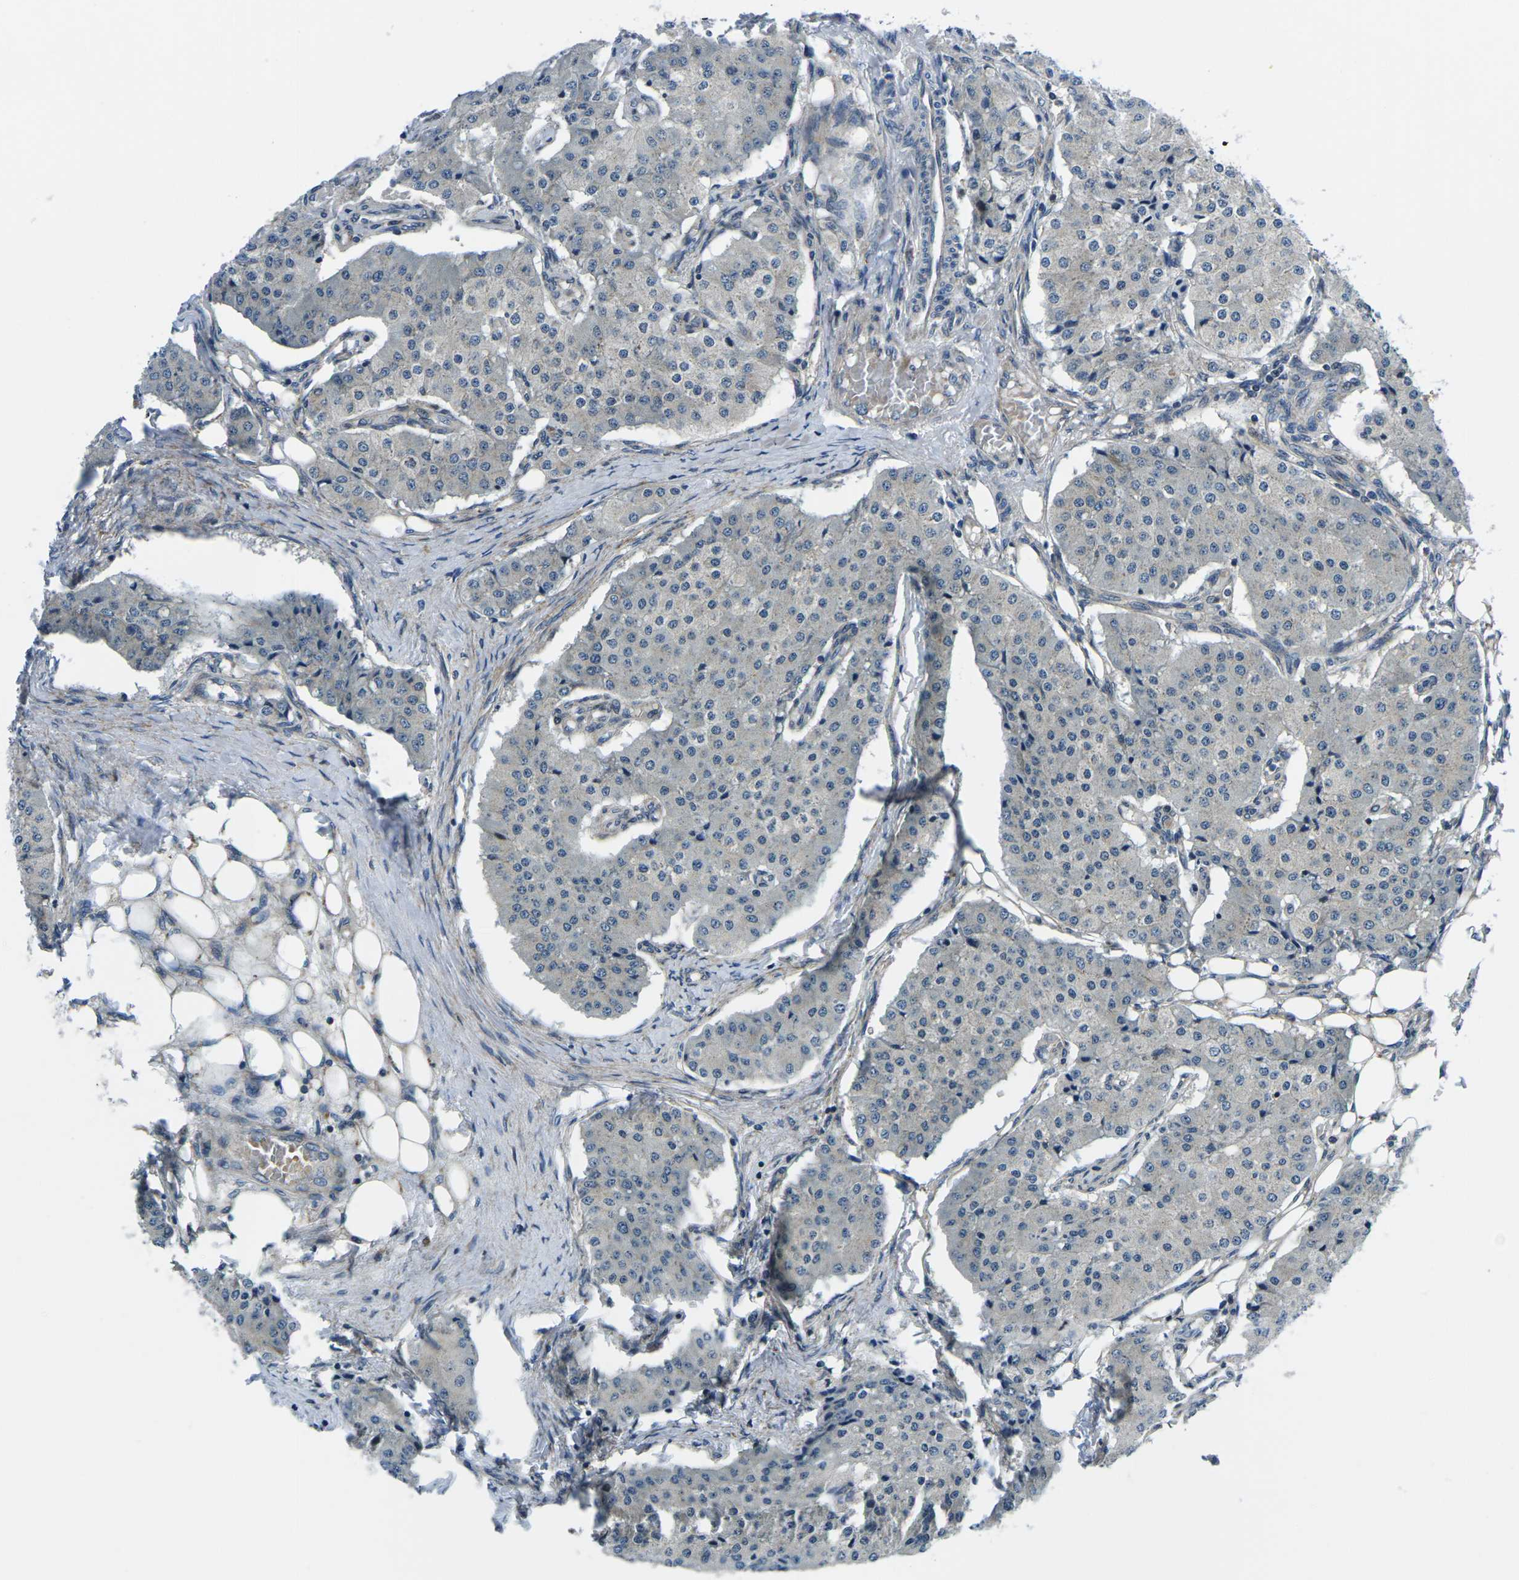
{"staining": {"intensity": "negative", "quantity": "none", "location": "none"}, "tissue": "carcinoid", "cell_type": "Tumor cells", "image_type": "cancer", "snomed": [{"axis": "morphology", "description": "Carcinoid, malignant, NOS"}, {"axis": "topography", "description": "Colon"}], "caption": "Tumor cells show no significant positivity in malignant carcinoid. Nuclei are stained in blue.", "gene": "EIF4E", "patient": {"sex": "female", "age": 52}}